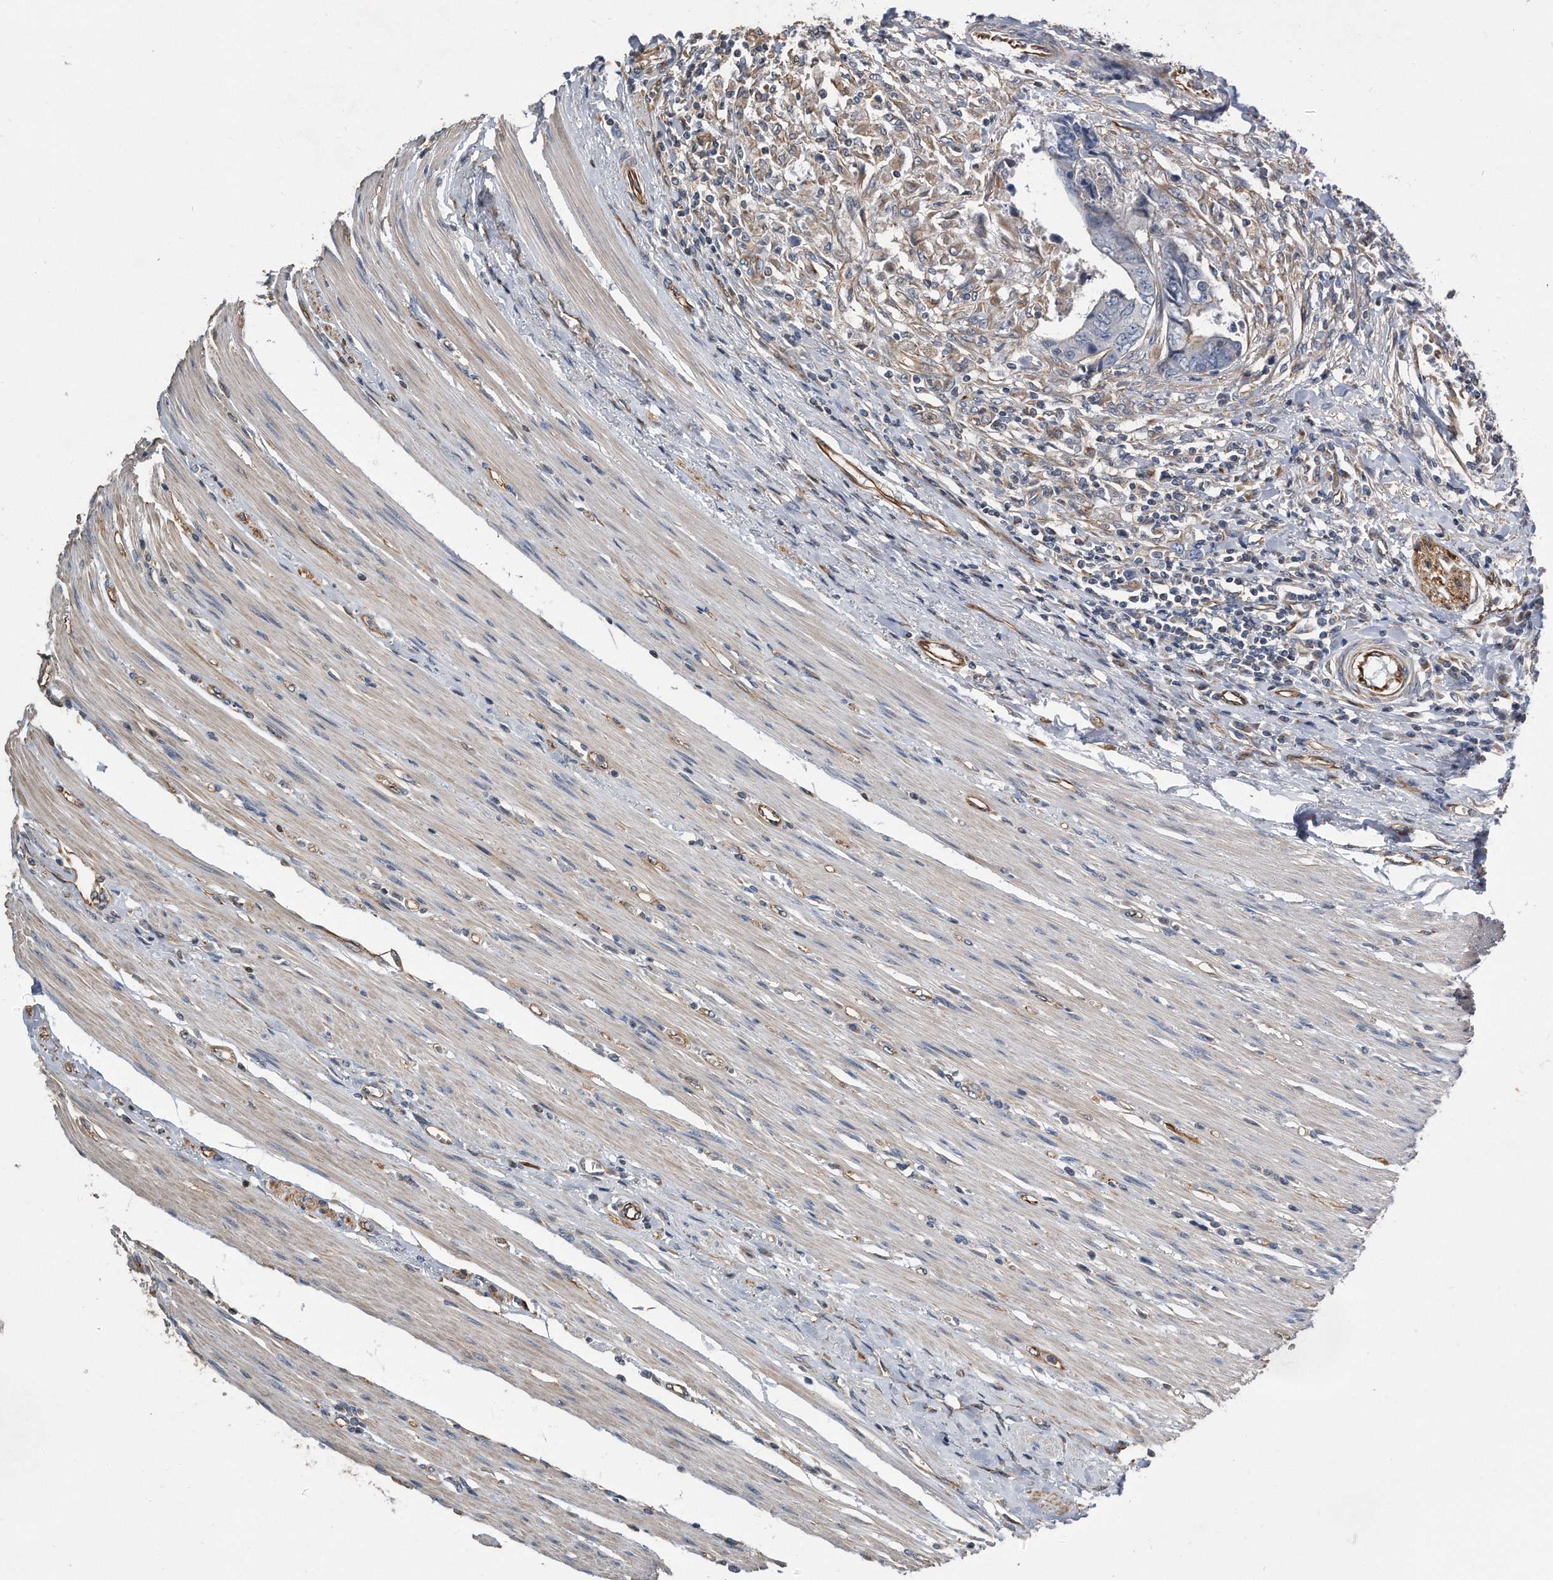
{"staining": {"intensity": "weak", "quantity": "<25%", "location": "cytoplasmic/membranous"}, "tissue": "colorectal cancer", "cell_type": "Tumor cells", "image_type": "cancer", "snomed": [{"axis": "morphology", "description": "Adenocarcinoma, NOS"}, {"axis": "topography", "description": "Rectum"}], "caption": "The image demonstrates no significant expression in tumor cells of colorectal cancer. (DAB immunohistochemistry (IHC) visualized using brightfield microscopy, high magnification).", "gene": "GPC1", "patient": {"sex": "male", "age": 84}}